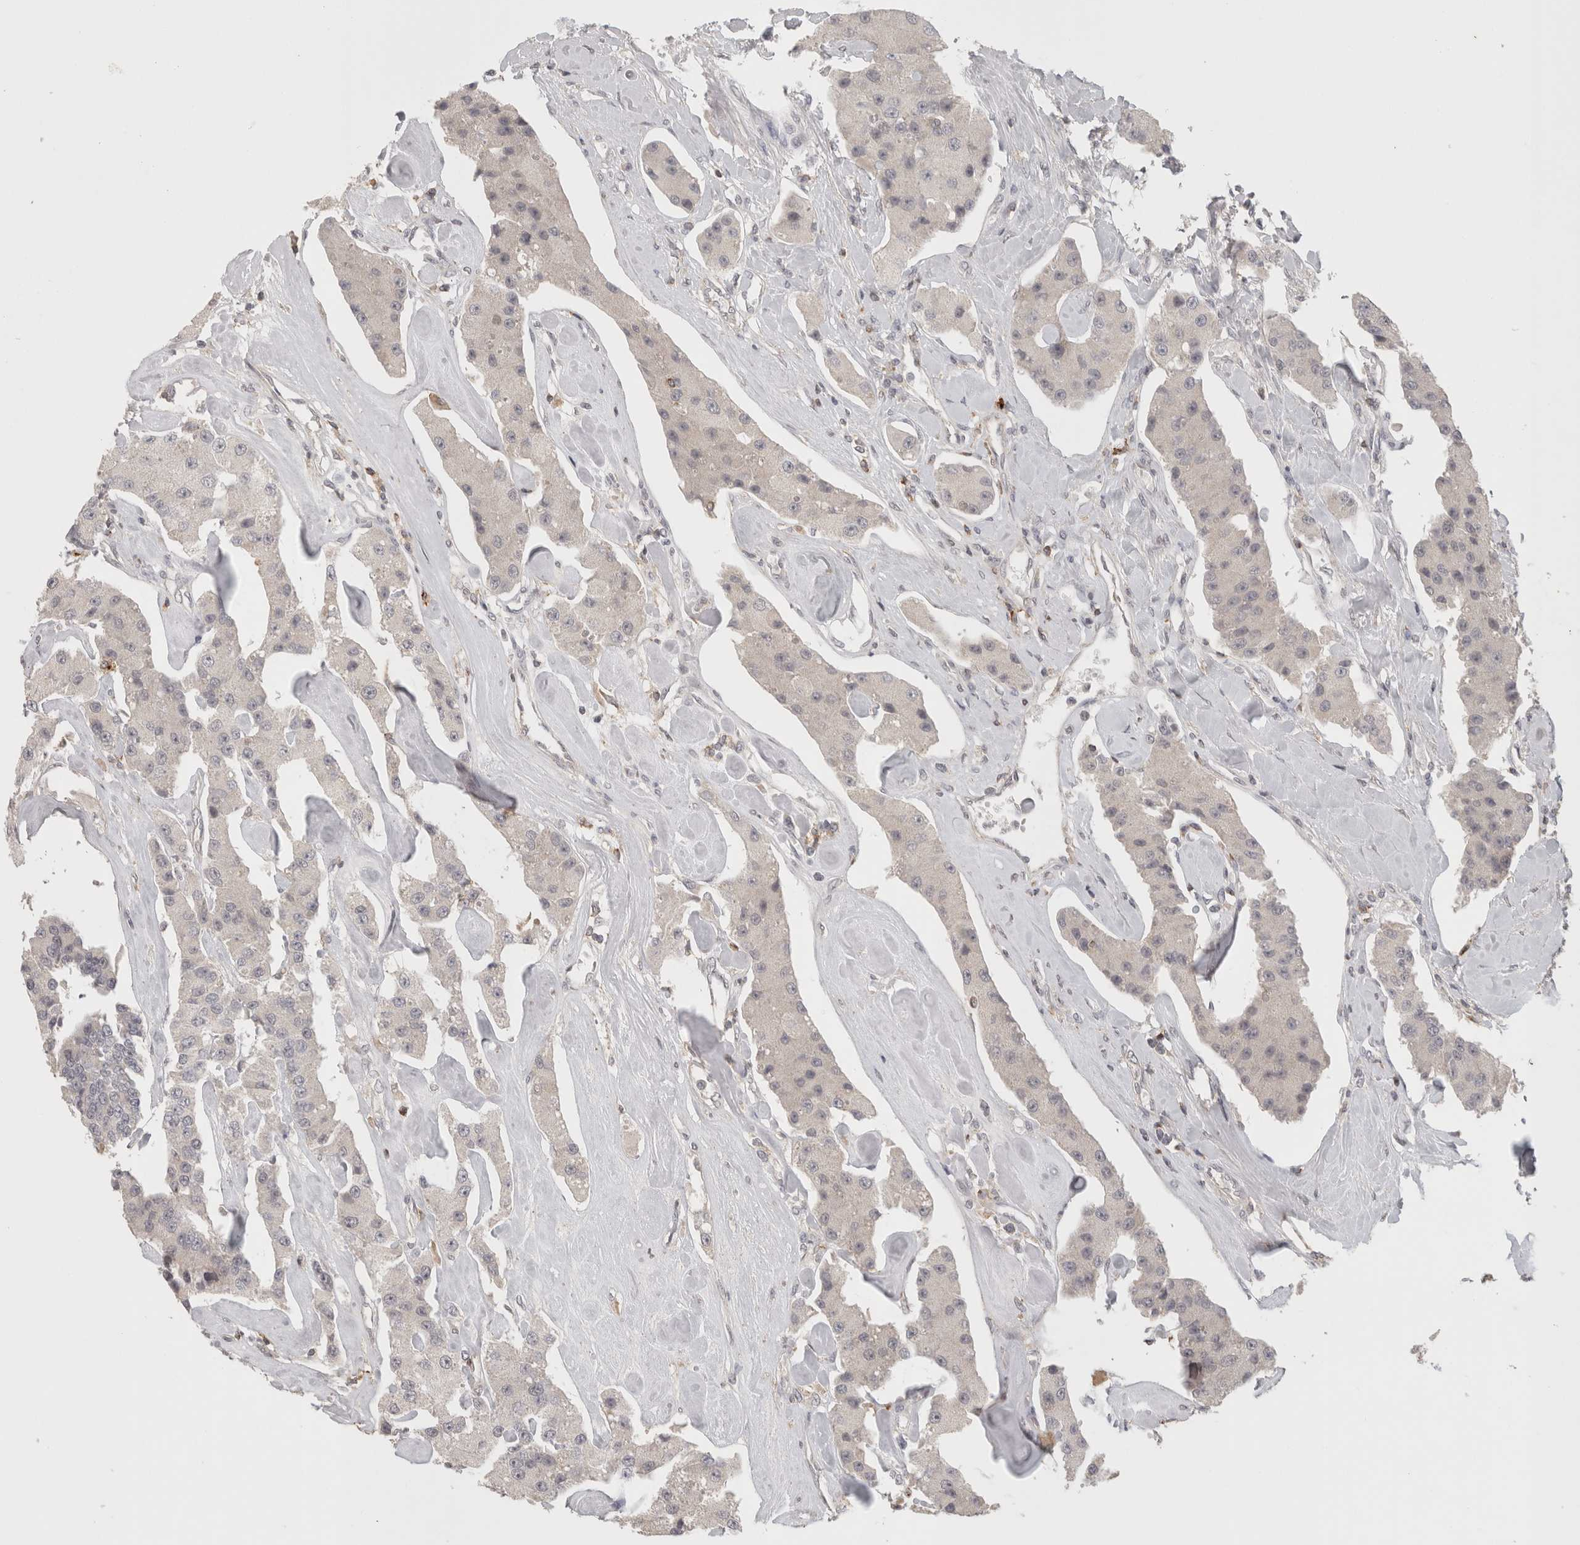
{"staining": {"intensity": "negative", "quantity": "none", "location": "none"}, "tissue": "carcinoid", "cell_type": "Tumor cells", "image_type": "cancer", "snomed": [{"axis": "morphology", "description": "Carcinoid, malignant, NOS"}, {"axis": "topography", "description": "Pancreas"}], "caption": "This is an immunohistochemistry (IHC) micrograph of human carcinoid (malignant). There is no expression in tumor cells.", "gene": "HAVCR2", "patient": {"sex": "male", "age": 41}}